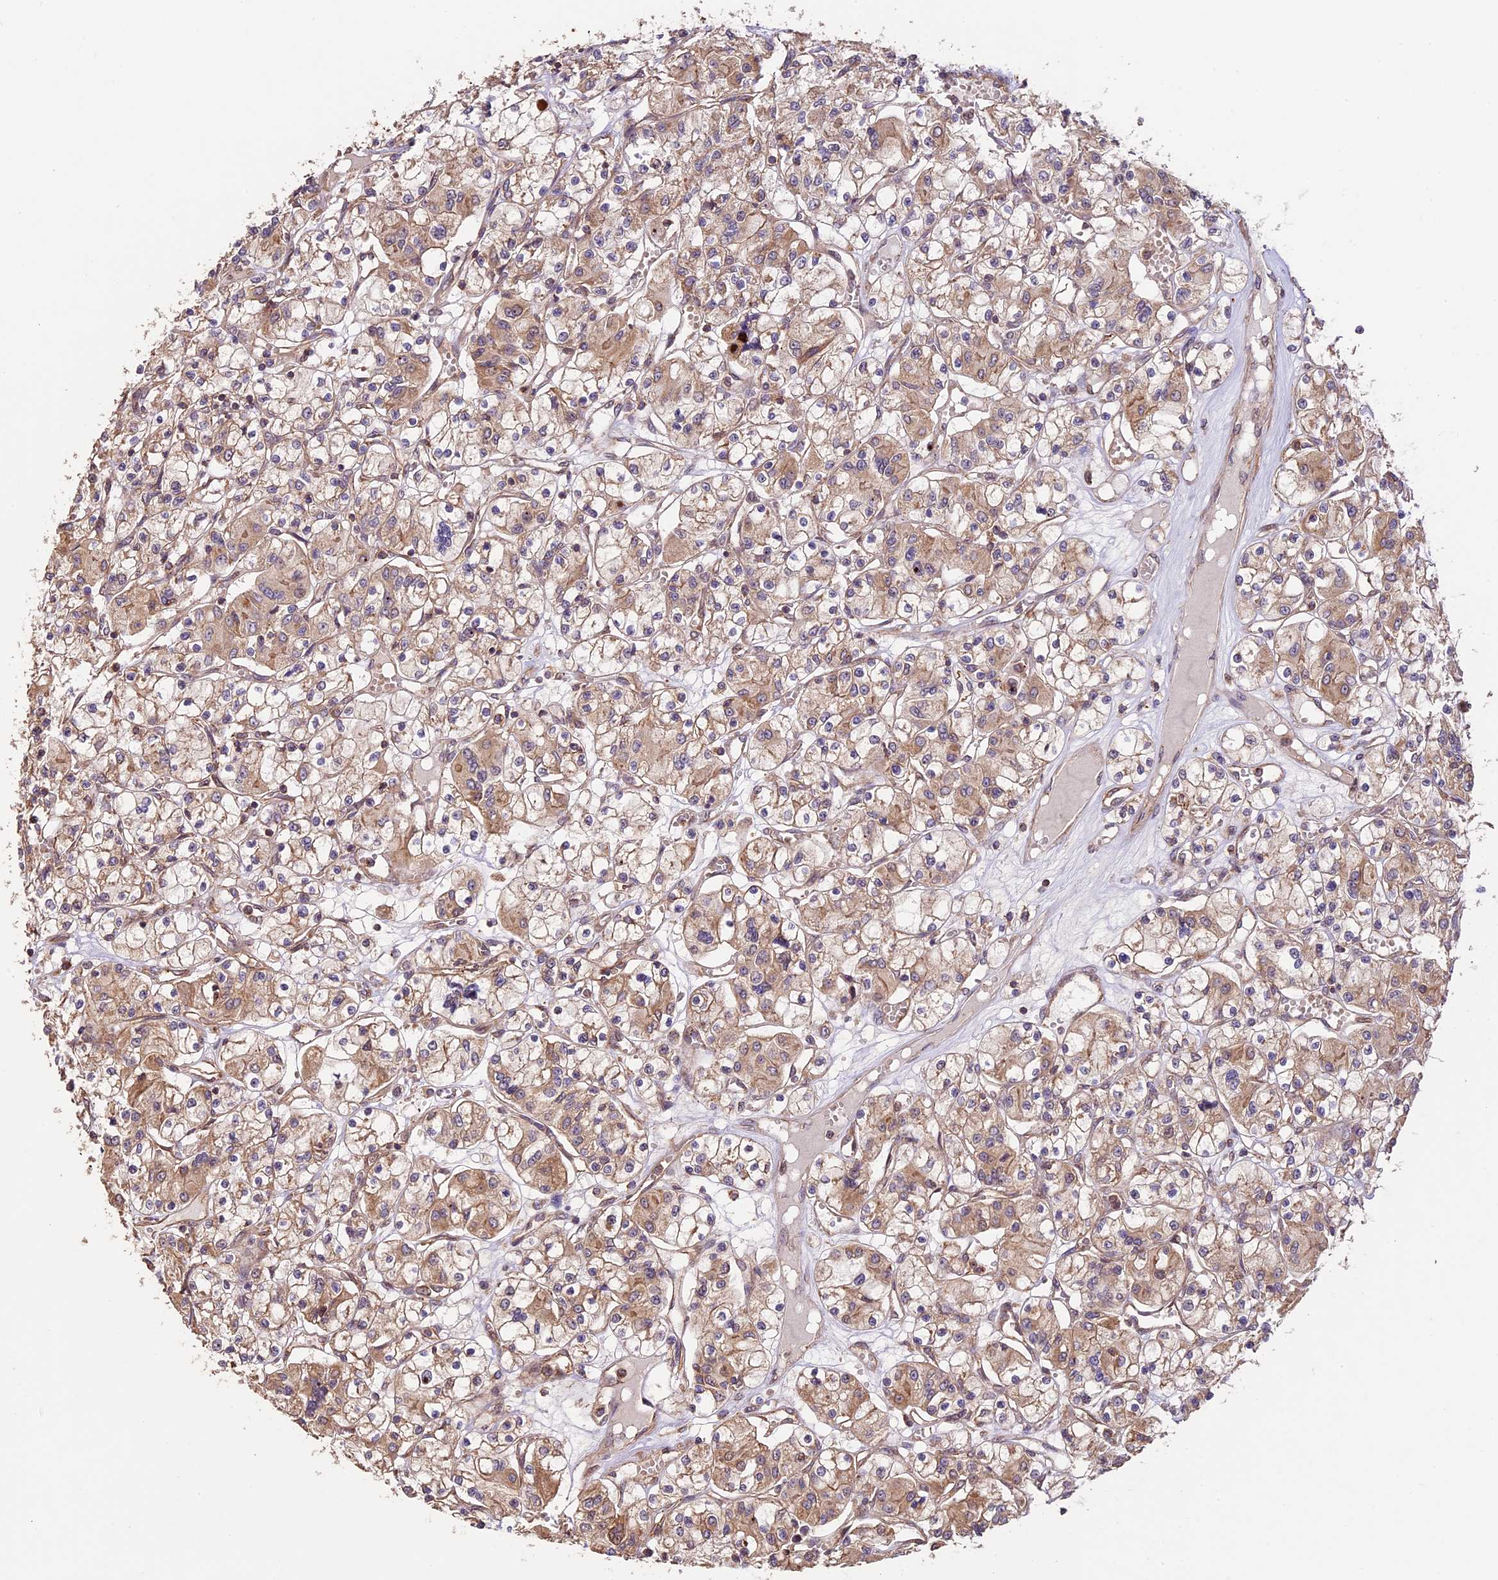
{"staining": {"intensity": "moderate", "quantity": "25%-75%", "location": "cytoplasmic/membranous"}, "tissue": "renal cancer", "cell_type": "Tumor cells", "image_type": "cancer", "snomed": [{"axis": "morphology", "description": "Adenocarcinoma, NOS"}, {"axis": "topography", "description": "Kidney"}], "caption": "Renal cancer stained with a protein marker demonstrates moderate staining in tumor cells.", "gene": "BCAS4", "patient": {"sex": "female", "age": 59}}